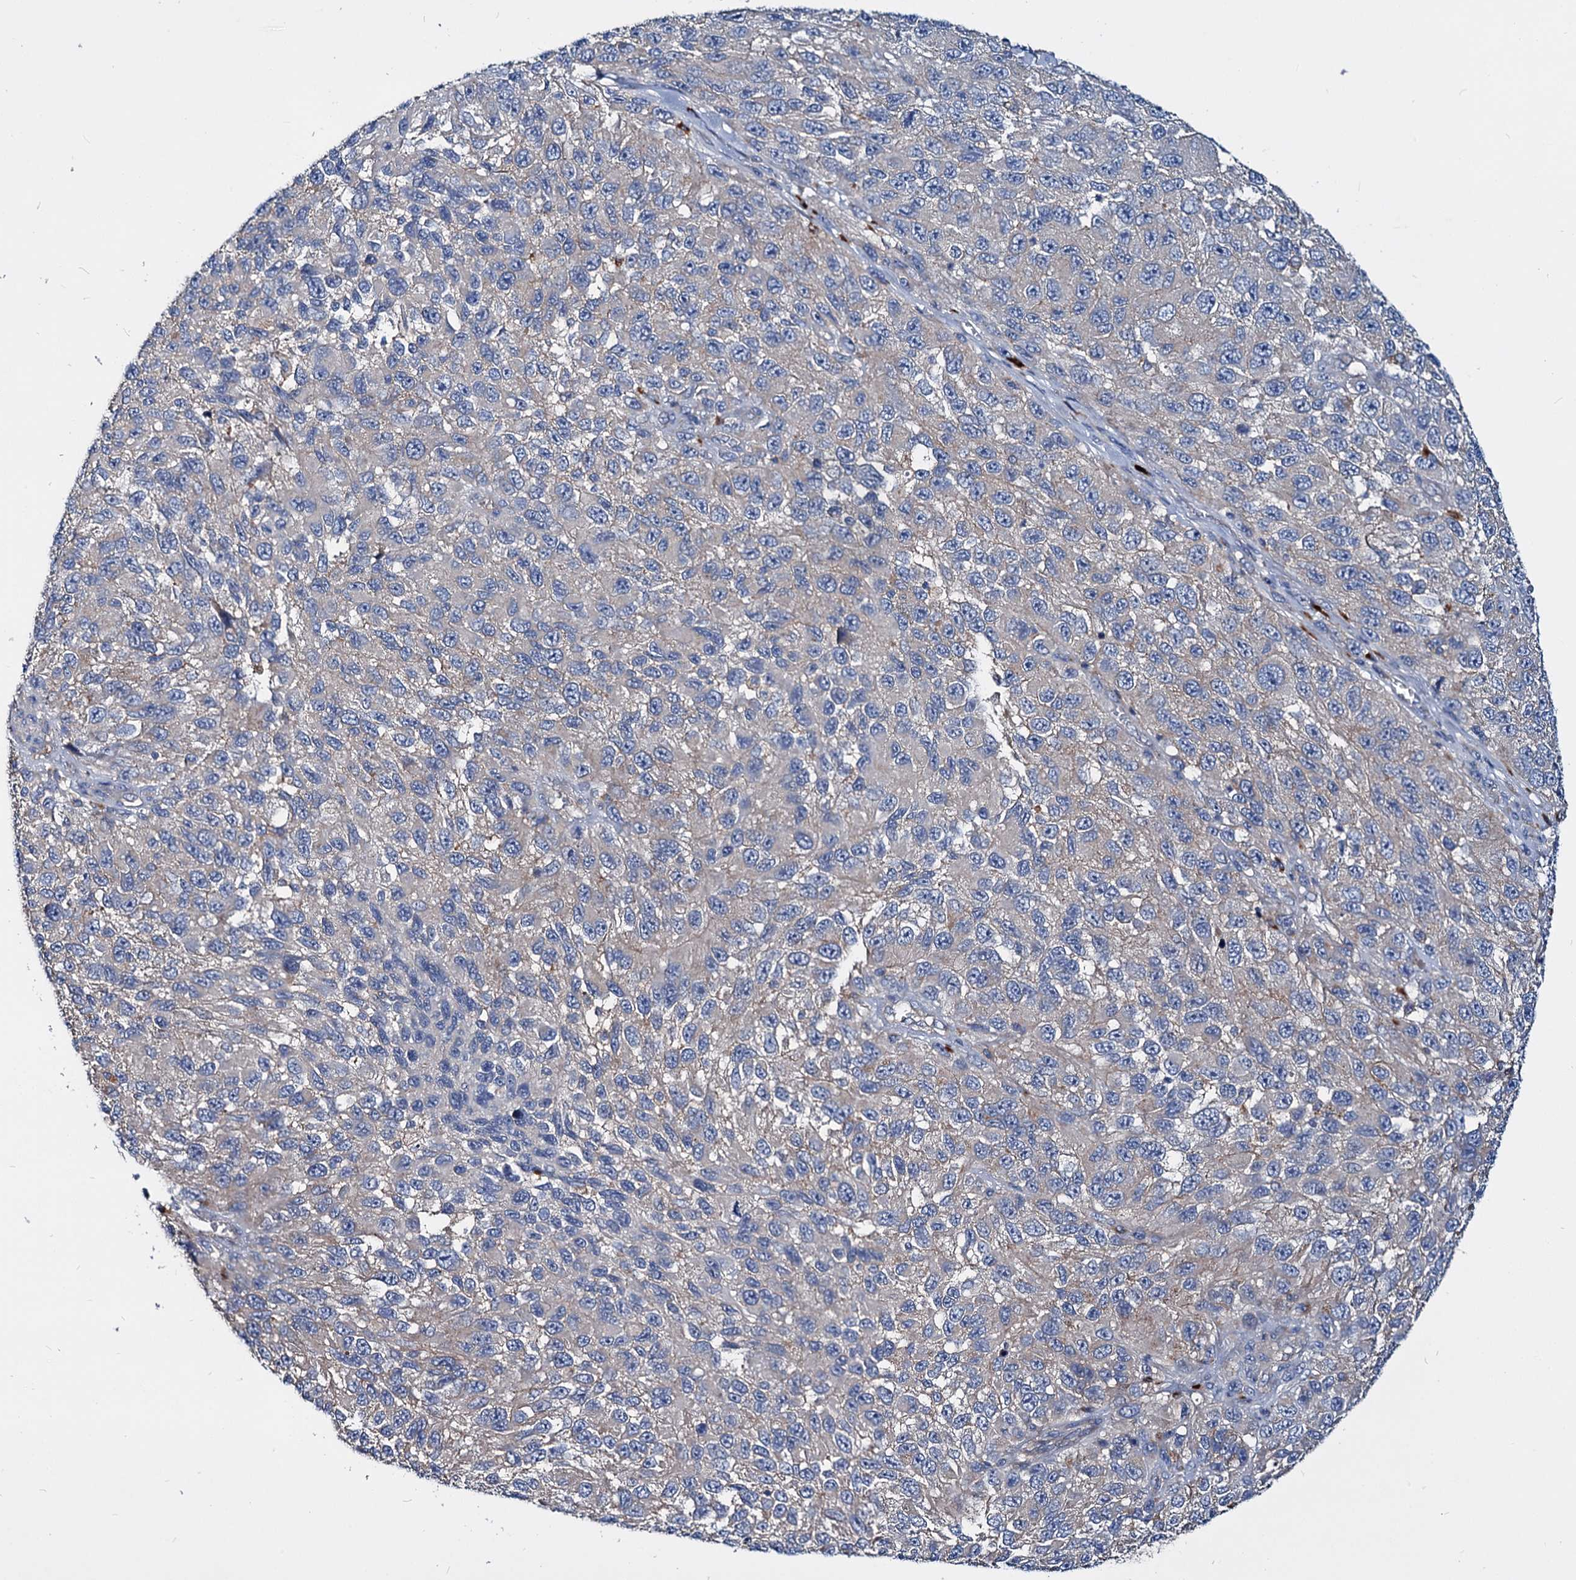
{"staining": {"intensity": "negative", "quantity": "none", "location": "none"}, "tissue": "melanoma", "cell_type": "Tumor cells", "image_type": "cancer", "snomed": [{"axis": "morphology", "description": "Normal tissue, NOS"}, {"axis": "morphology", "description": "Malignant melanoma, NOS"}, {"axis": "topography", "description": "Skin"}], "caption": "High power microscopy histopathology image of an IHC photomicrograph of malignant melanoma, revealing no significant positivity in tumor cells. (DAB (3,3'-diaminobenzidine) immunohistochemistry (IHC) visualized using brightfield microscopy, high magnification).", "gene": "ACY3", "patient": {"sex": "female", "age": 96}}